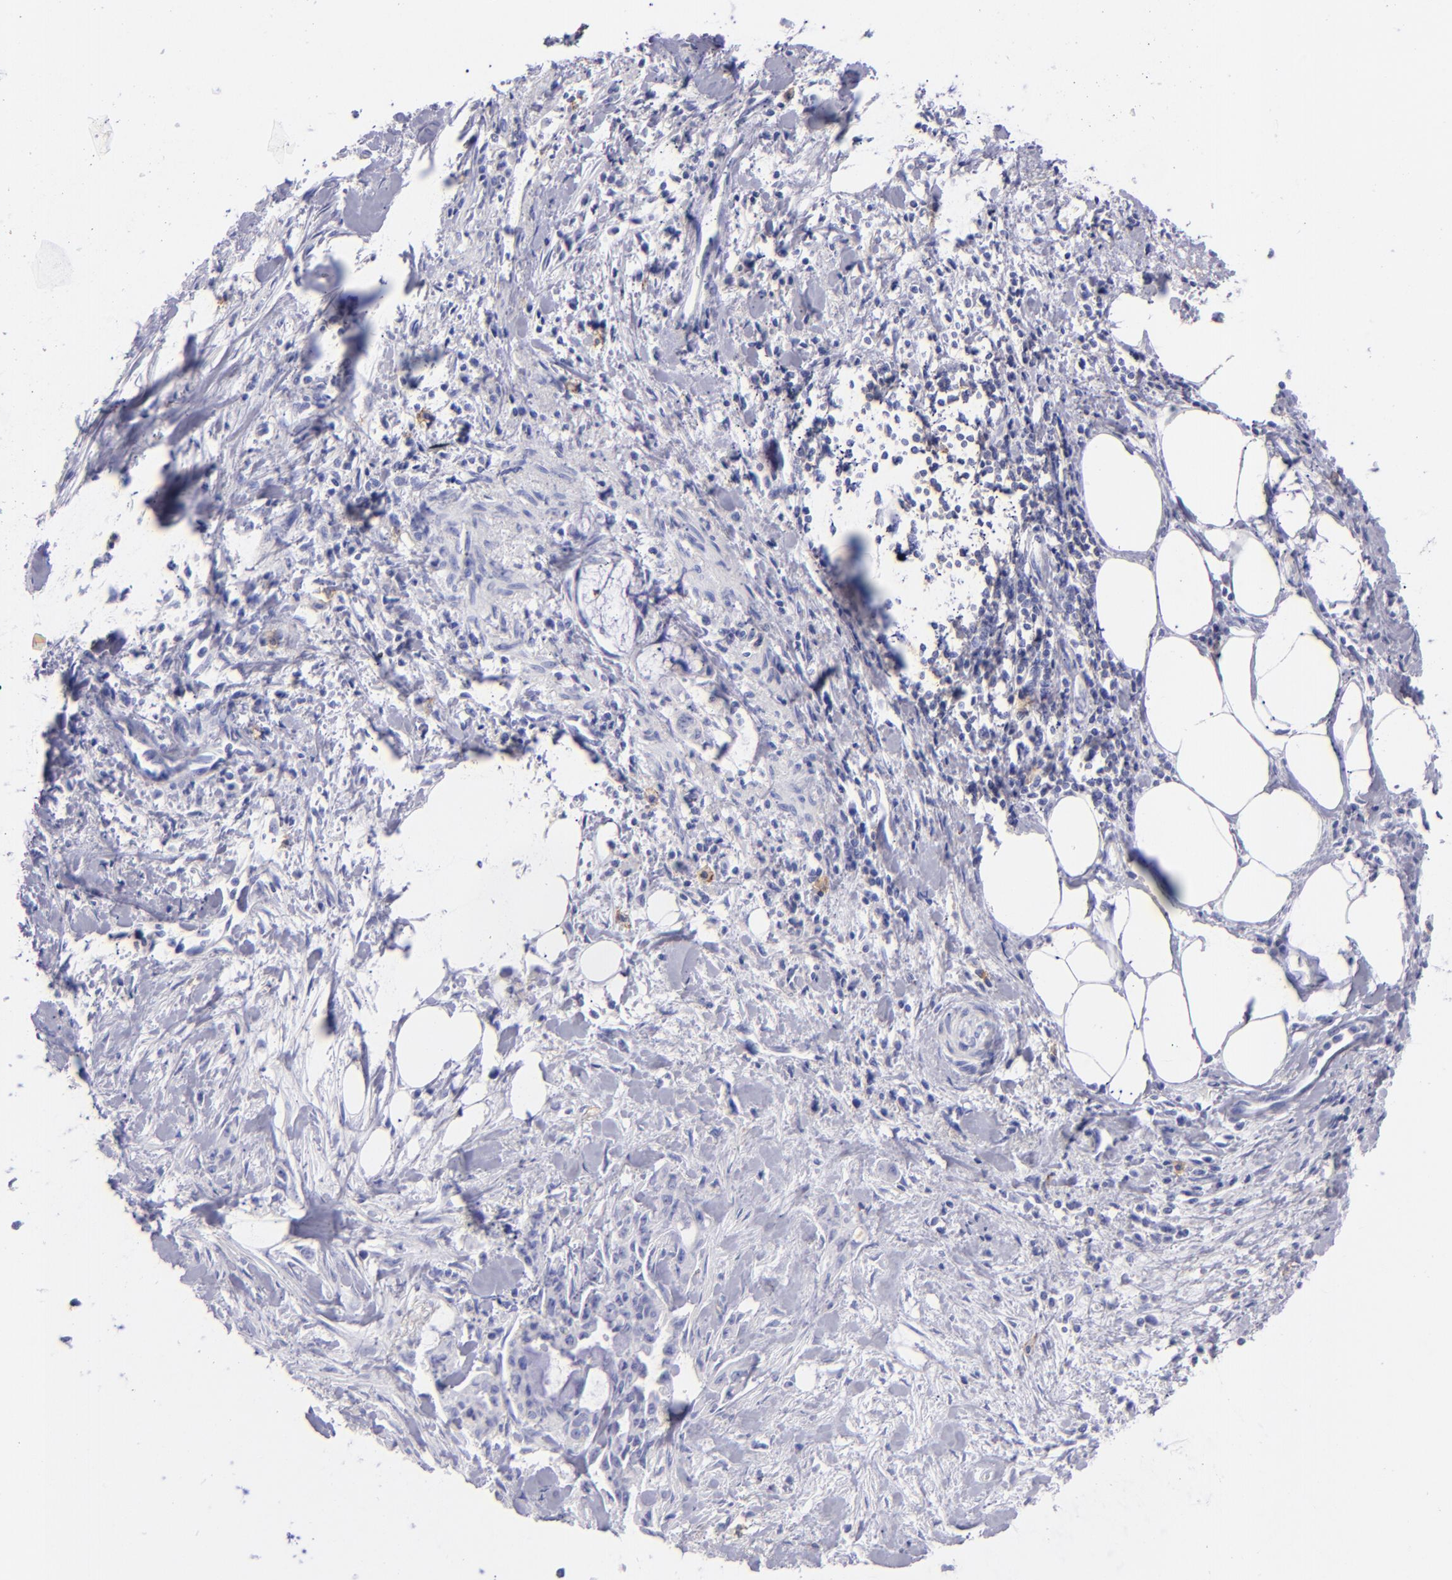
{"staining": {"intensity": "negative", "quantity": "none", "location": "none"}, "tissue": "pancreatic cancer", "cell_type": "Tumor cells", "image_type": "cancer", "snomed": [{"axis": "morphology", "description": "Adenocarcinoma, NOS"}, {"axis": "topography", "description": "Pancreas"}], "caption": "There is no significant positivity in tumor cells of pancreatic cancer.", "gene": "CD82", "patient": {"sex": "male", "age": 59}}